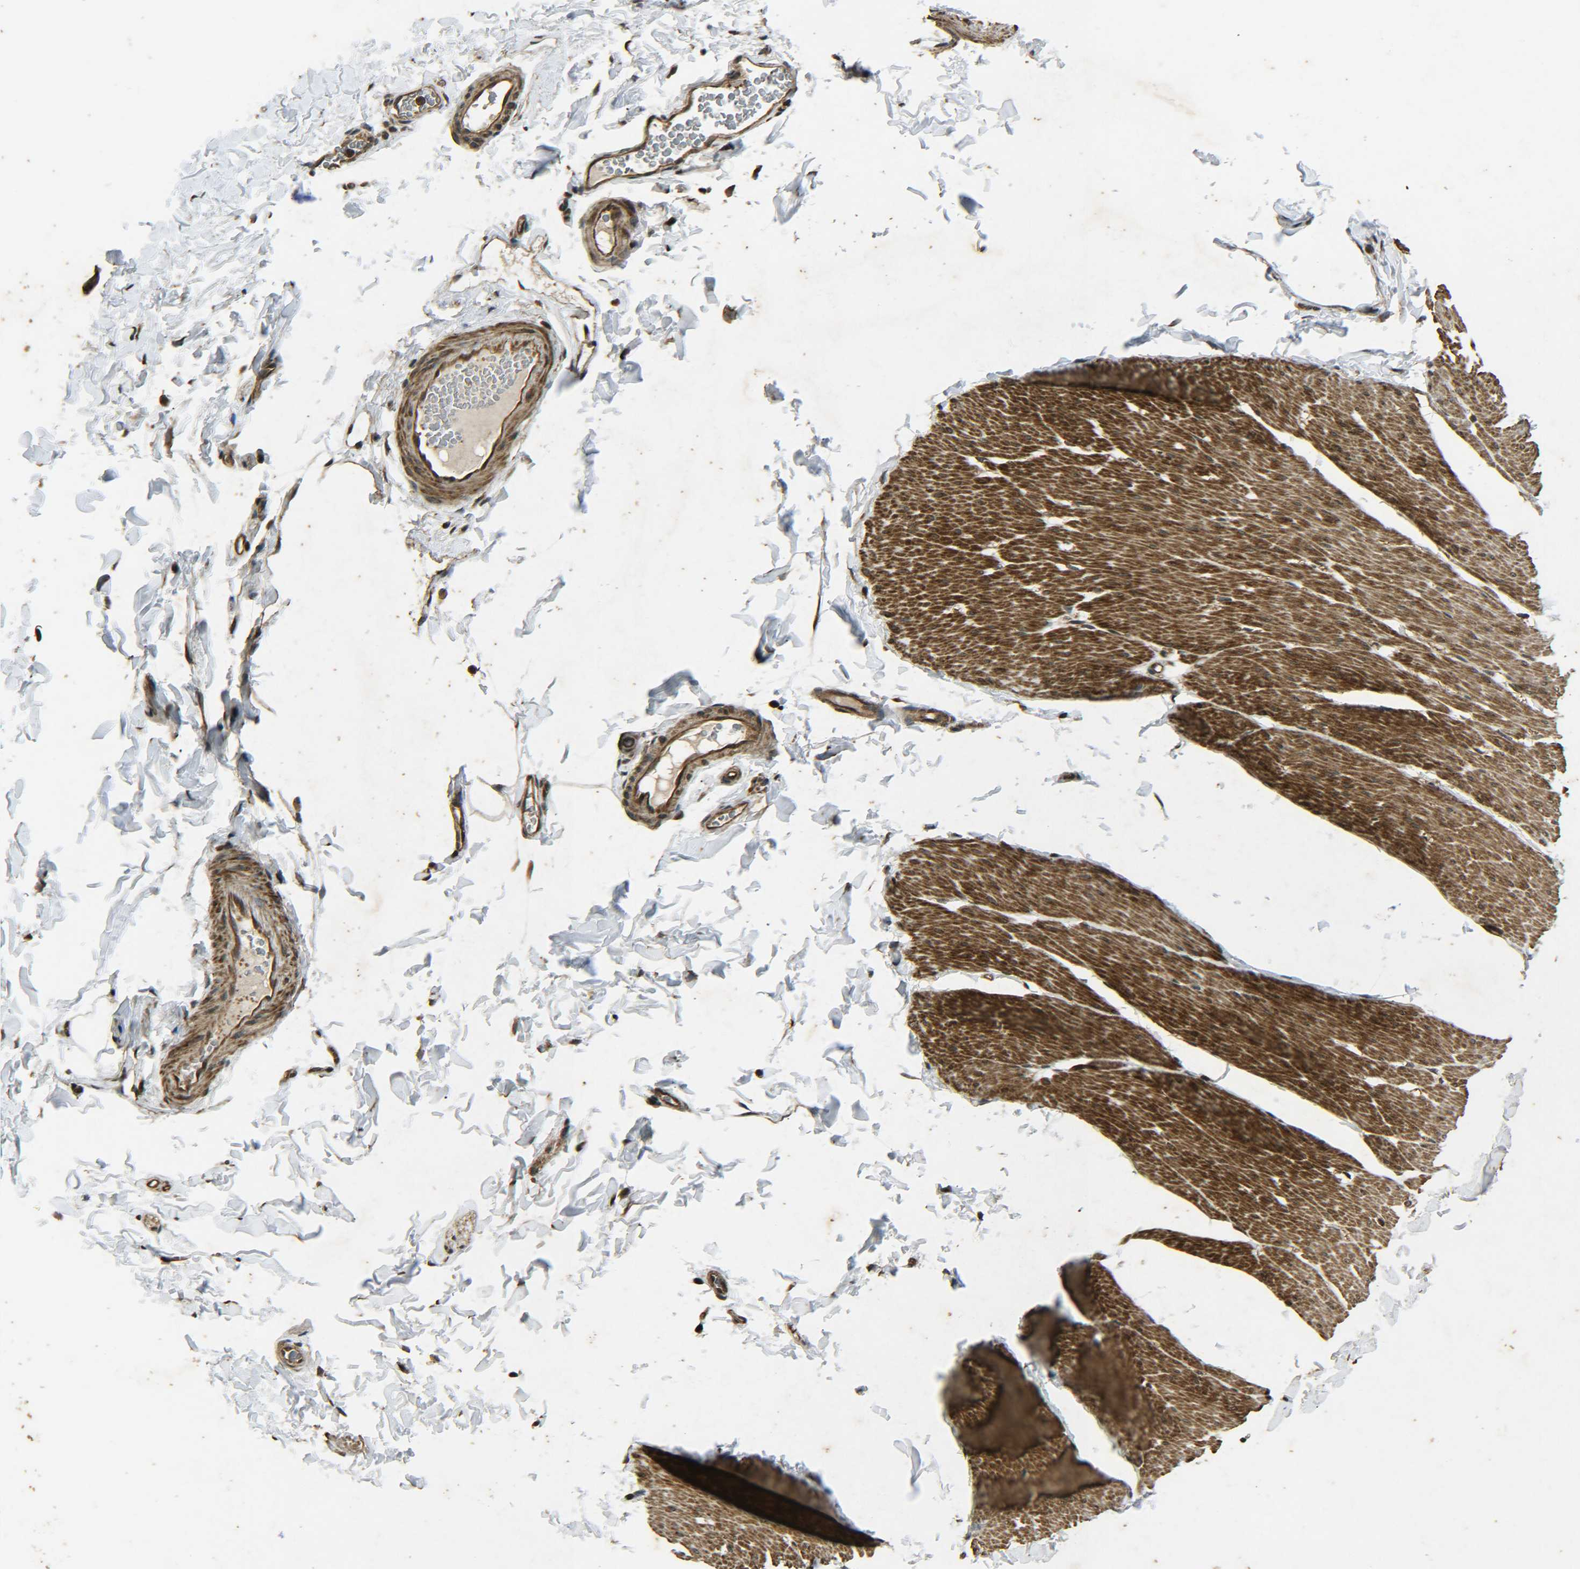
{"staining": {"intensity": "strong", "quantity": ">75%", "location": "cytoplasmic/membranous"}, "tissue": "smooth muscle", "cell_type": "Smooth muscle cells", "image_type": "normal", "snomed": [{"axis": "morphology", "description": "Normal tissue, NOS"}, {"axis": "topography", "description": "Smooth muscle"}, {"axis": "topography", "description": "Colon"}], "caption": "This photomicrograph shows immunohistochemistry (IHC) staining of normal human smooth muscle, with high strong cytoplasmic/membranous positivity in about >75% of smooth muscle cells.", "gene": "PLK2", "patient": {"sex": "male", "age": 67}}